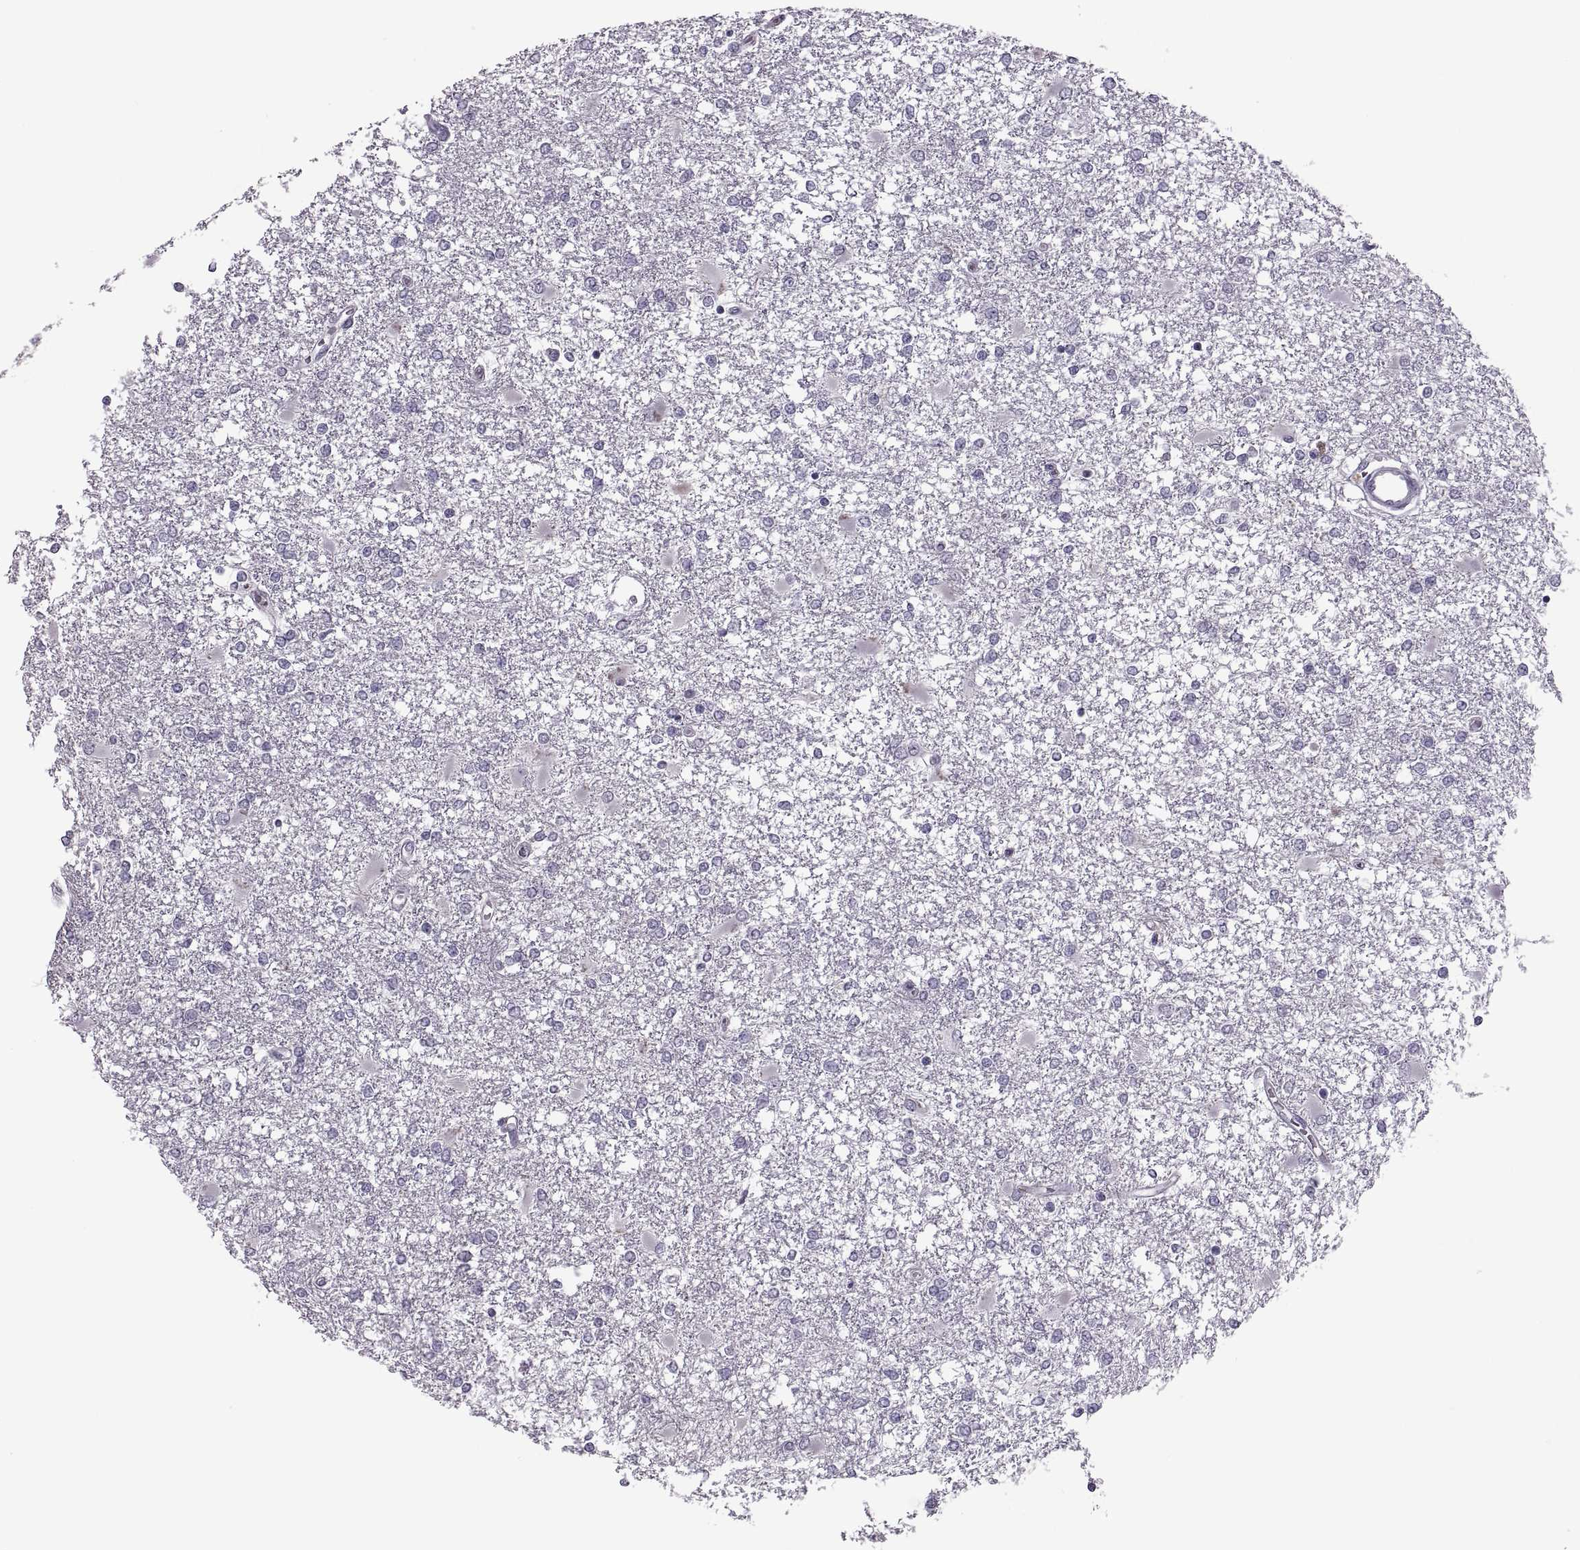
{"staining": {"intensity": "negative", "quantity": "none", "location": "none"}, "tissue": "glioma", "cell_type": "Tumor cells", "image_type": "cancer", "snomed": [{"axis": "morphology", "description": "Glioma, malignant, High grade"}, {"axis": "topography", "description": "Cerebral cortex"}], "caption": "Human malignant high-grade glioma stained for a protein using immunohistochemistry shows no staining in tumor cells.", "gene": "PRSS54", "patient": {"sex": "male", "age": 79}}